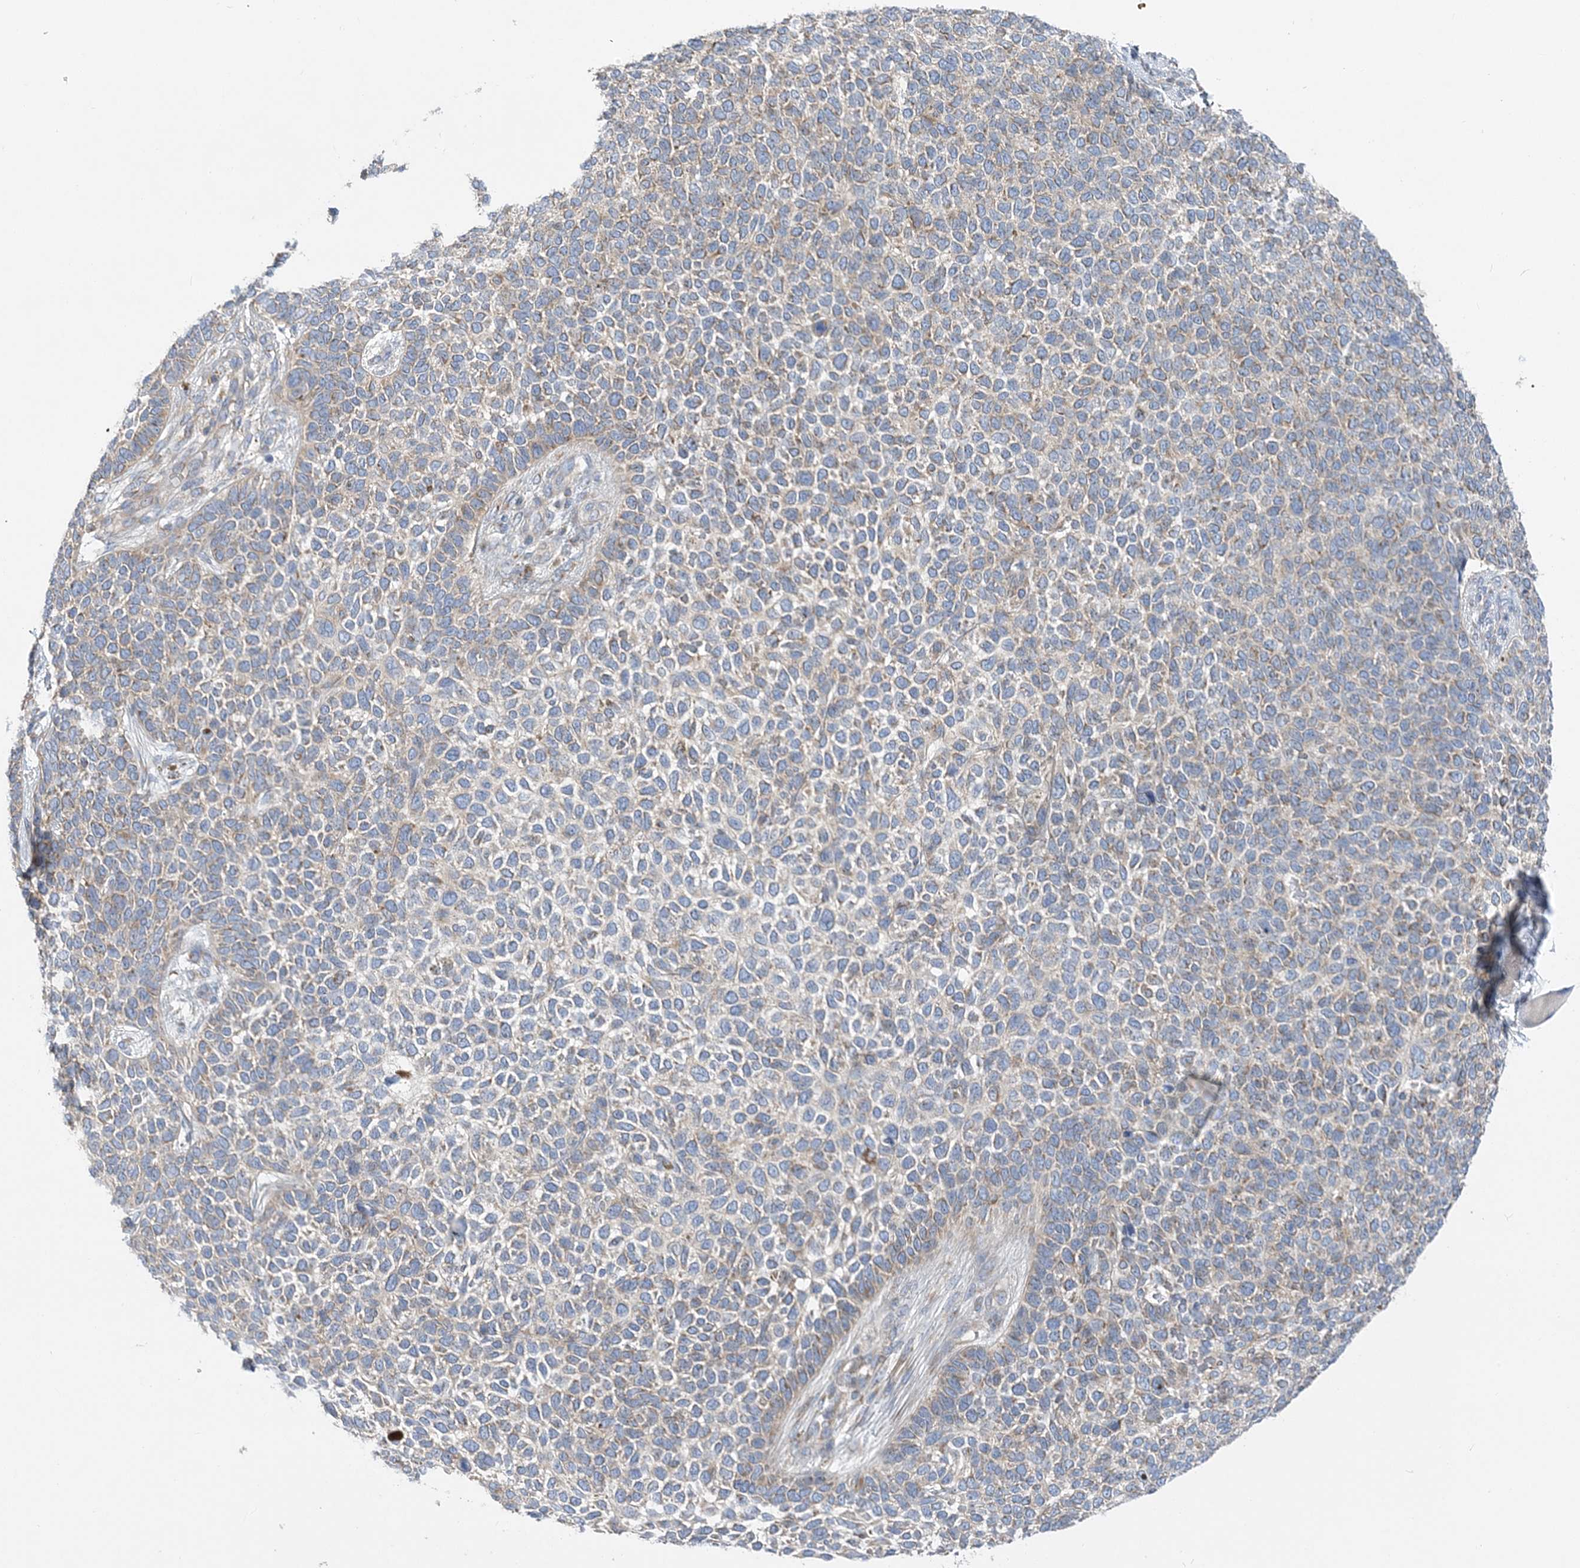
{"staining": {"intensity": "weak", "quantity": "25%-75%", "location": "cytoplasmic/membranous"}, "tissue": "skin cancer", "cell_type": "Tumor cells", "image_type": "cancer", "snomed": [{"axis": "morphology", "description": "Basal cell carcinoma"}, {"axis": "topography", "description": "Skin"}], "caption": "Human skin cancer stained for a protein (brown) exhibits weak cytoplasmic/membranous positive expression in approximately 25%-75% of tumor cells.", "gene": "FAM114A2", "patient": {"sex": "female", "age": 84}}